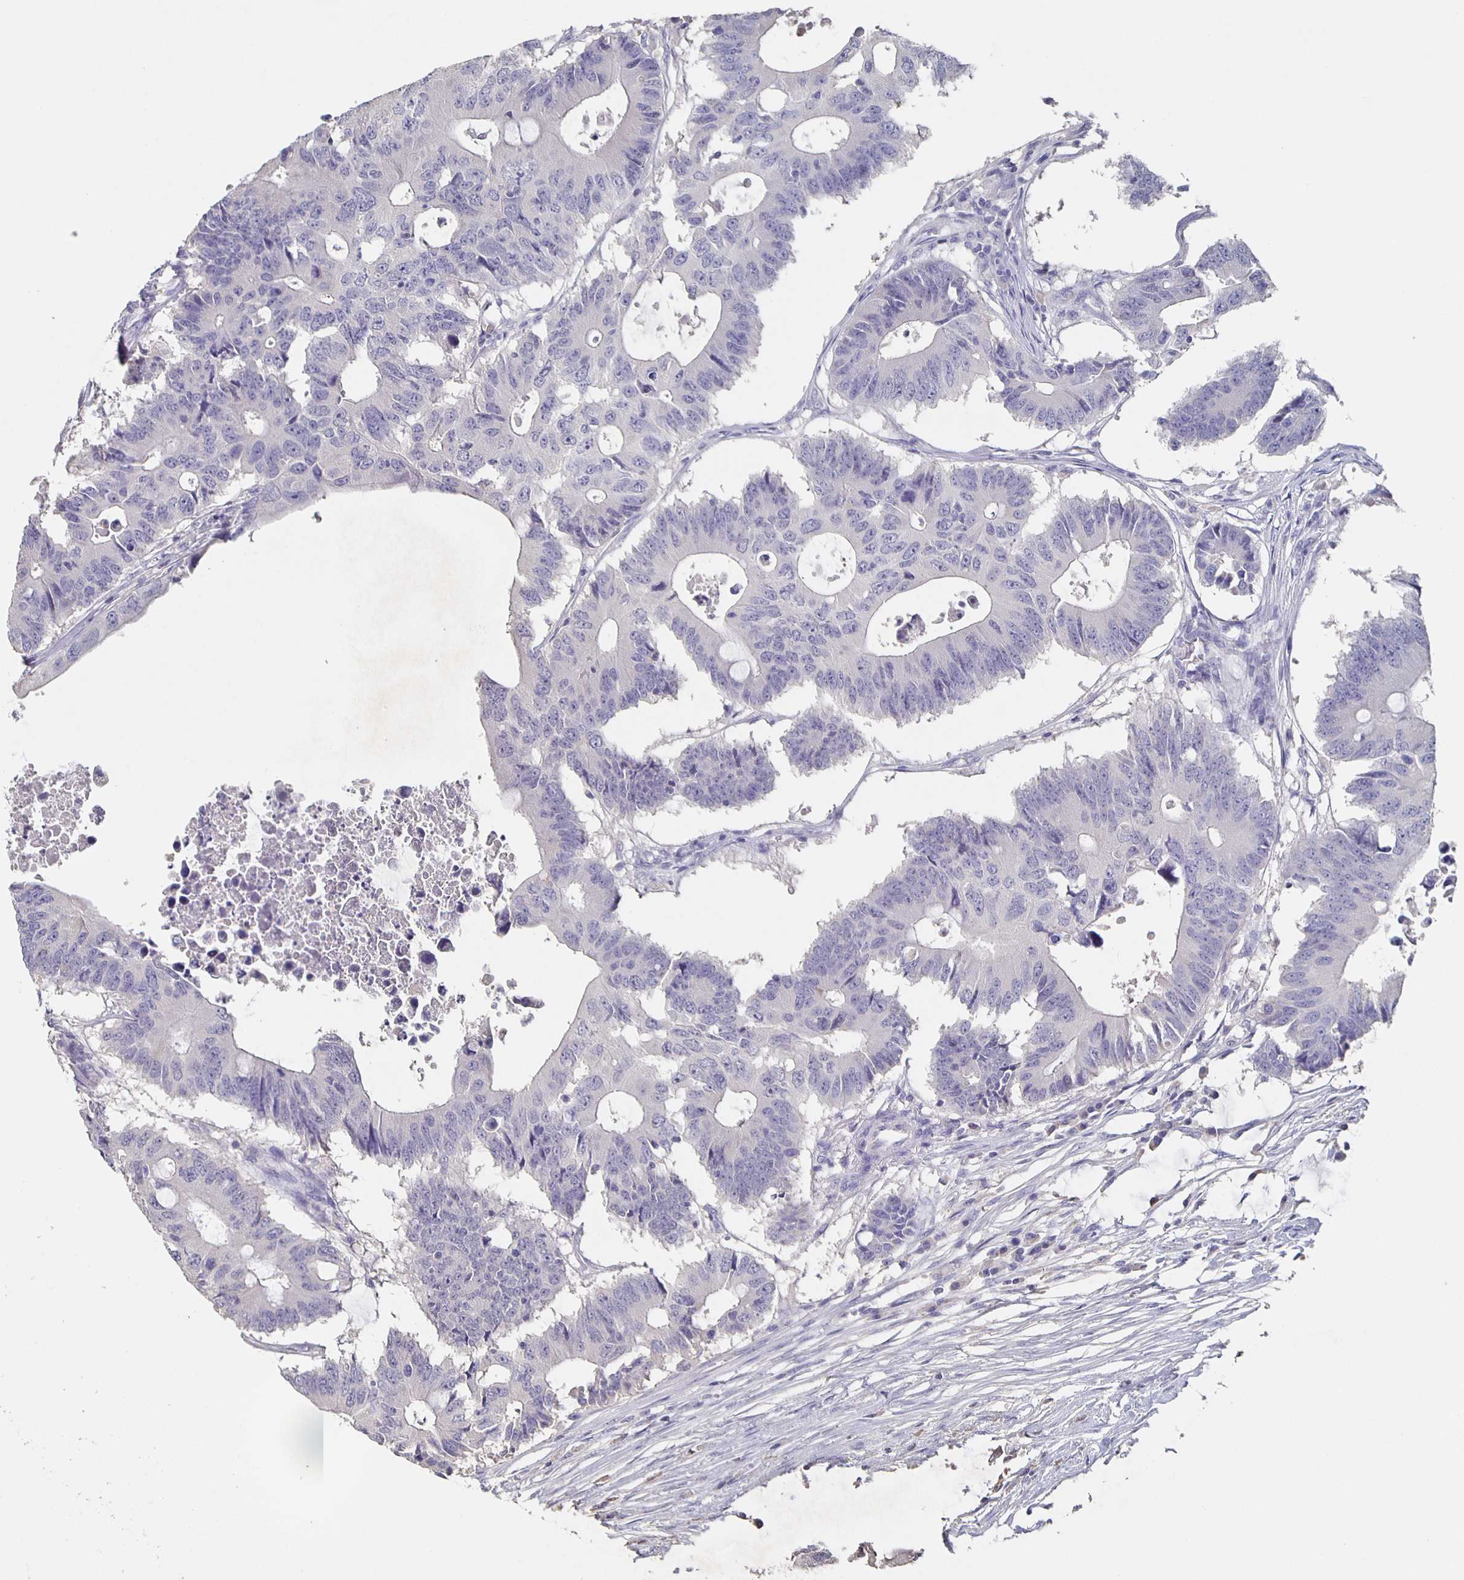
{"staining": {"intensity": "negative", "quantity": "none", "location": "none"}, "tissue": "colorectal cancer", "cell_type": "Tumor cells", "image_type": "cancer", "snomed": [{"axis": "morphology", "description": "Adenocarcinoma, NOS"}, {"axis": "topography", "description": "Colon"}], "caption": "A high-resolution micrograph shows immunohistochemistry (IHC) staining of colorectal cancer (adenocarcinoma), which exhibits no significant staining in tumor cells.", "gene": "CACNA2D2", "patient": {"sex": "male", "age": 71}}